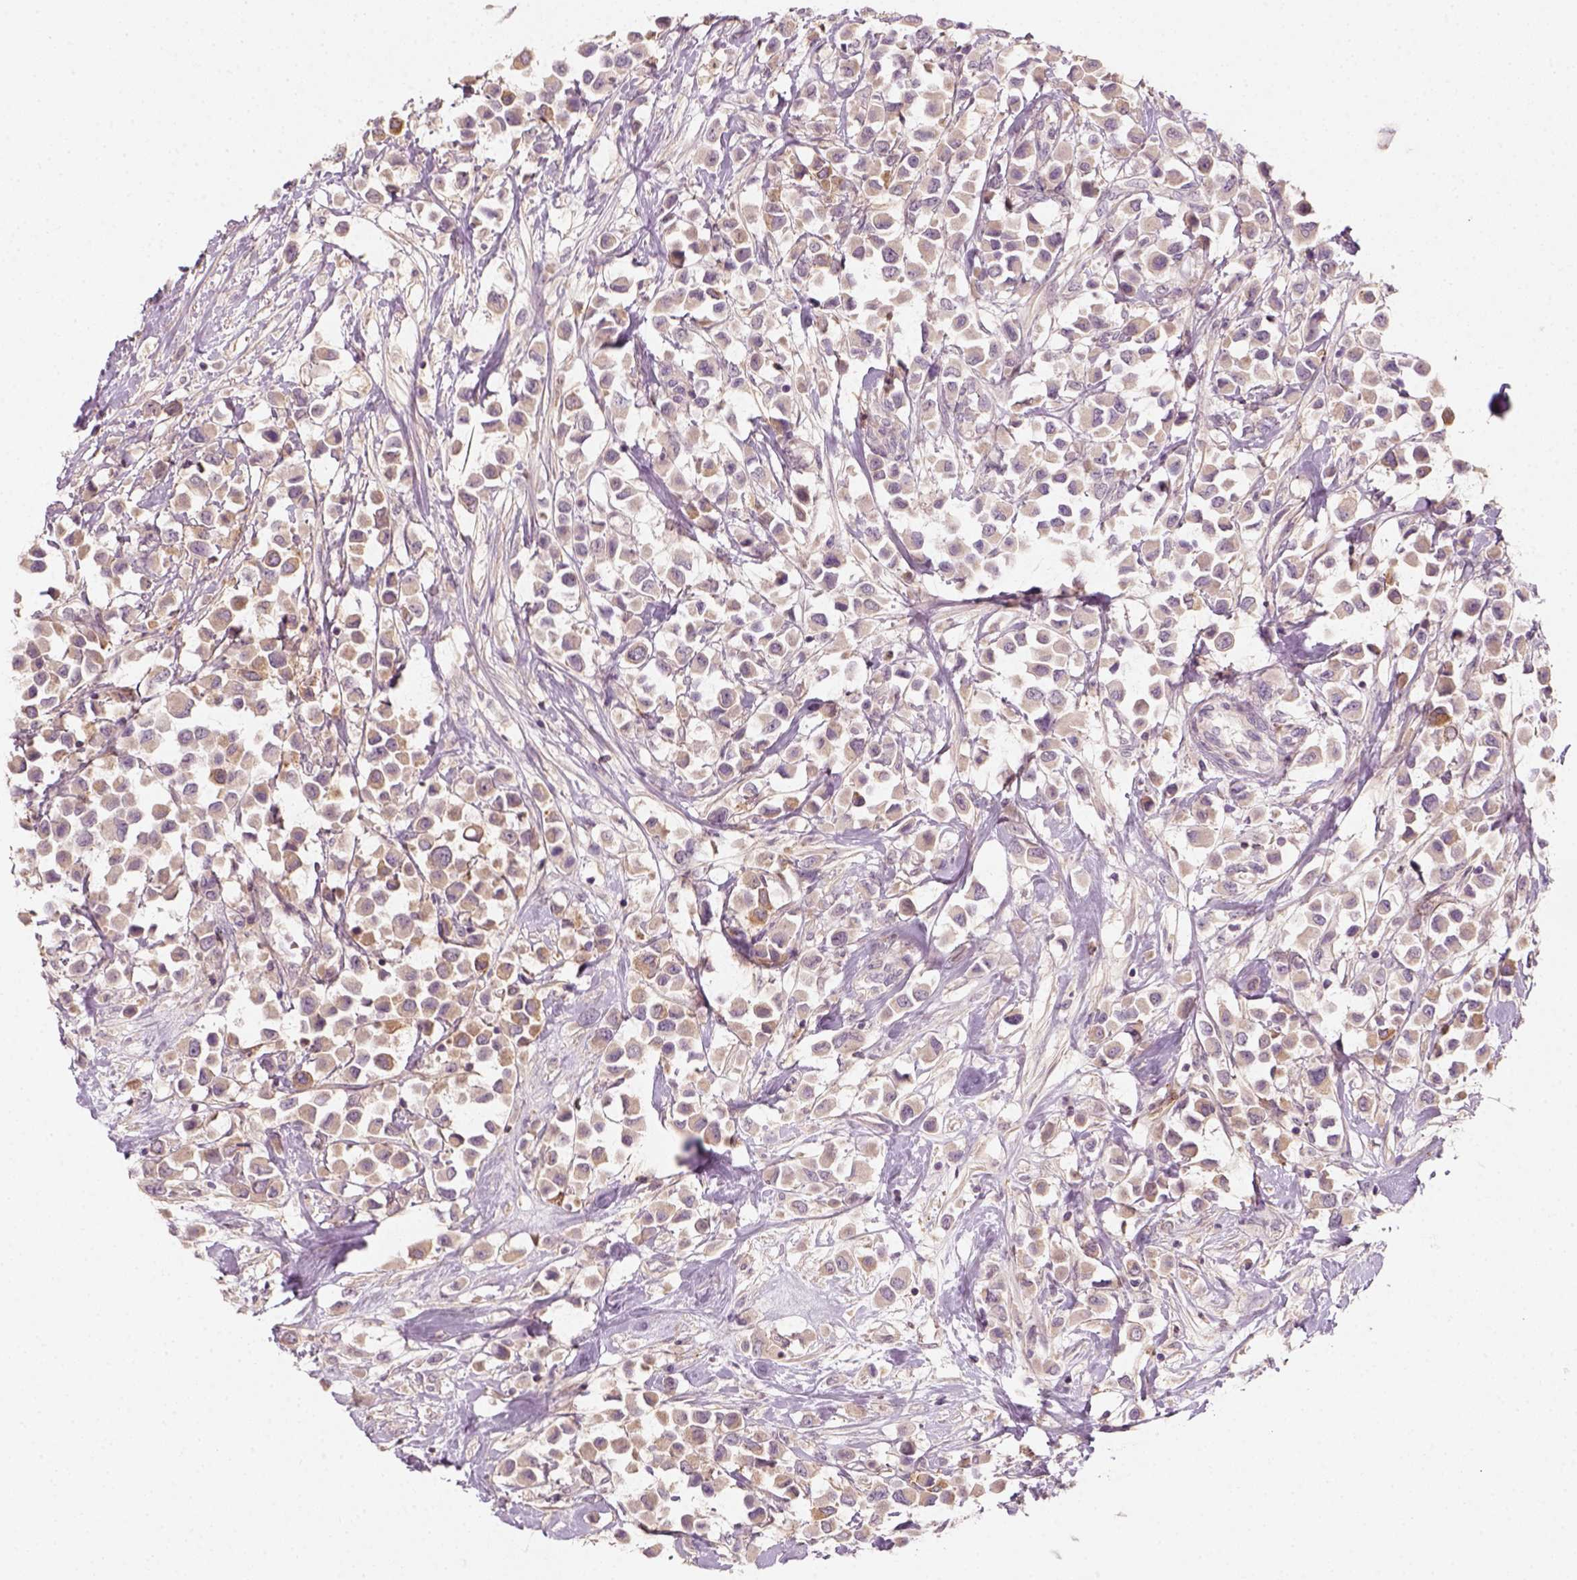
{"staining": {"intensity": "moderate", "quantity": "<25%", "location": "cytoplasmic/membranous"}, "tissue": "breast cancer", "cell_type": "Tumor cells", "image_type": "cancer", "snomed": [{"axis": "morphology", "description": "Duct carcinoma"}, {"axis": "topography", "description": "Breast"}], "caption": "Breast invasive ductal carcinoma tissue reveals moderate cytoplasmic/membranous positivity in about <25% of tumor cells (Brightfield microscopy of DAB IHC at high magnification).", "gene": "AQP9", "patient": {"sex": "female", "age": 61}}